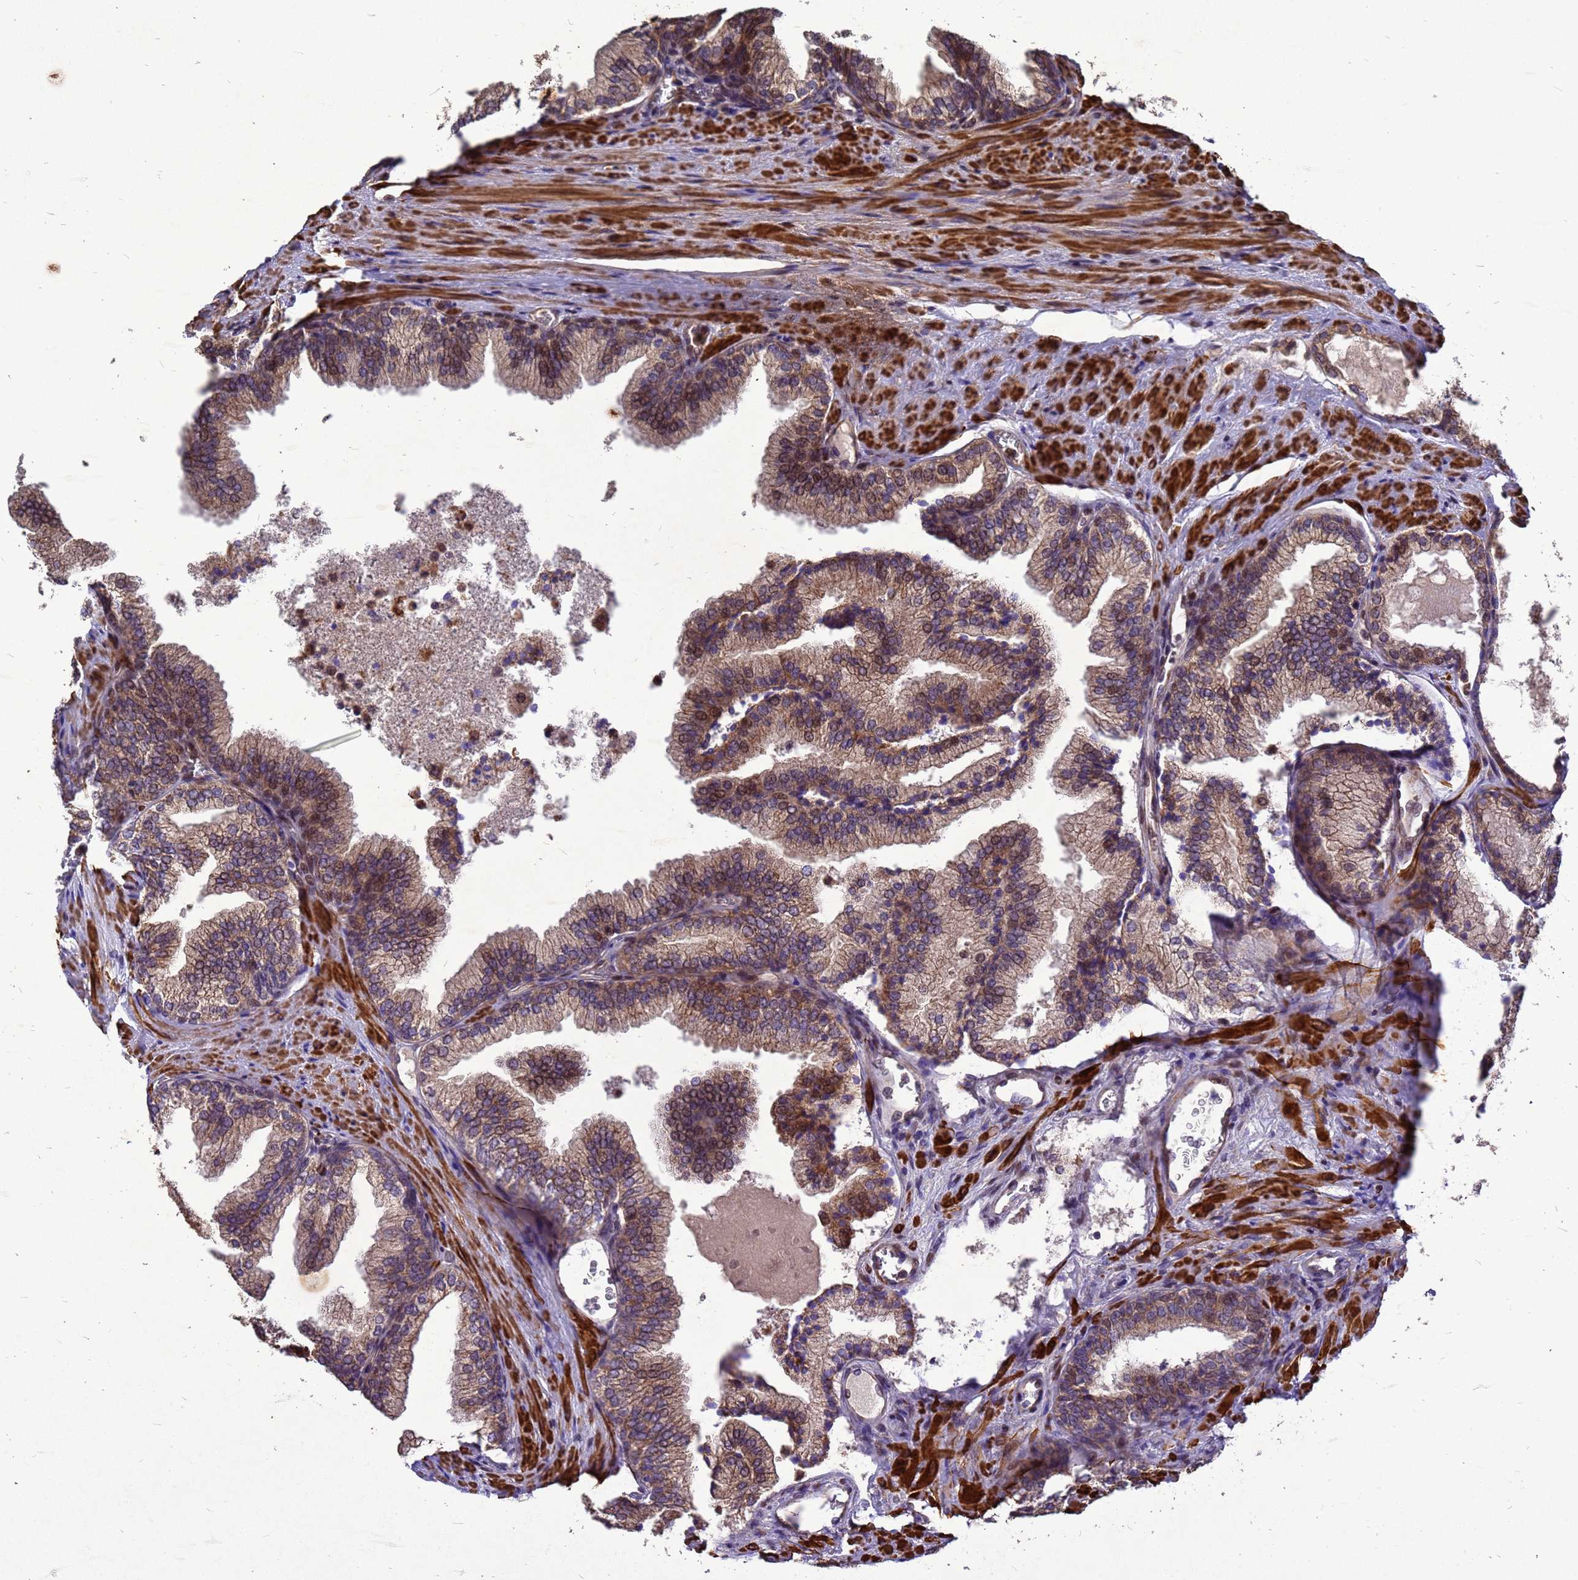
{"staining": {"intensity": "moderate", "quantity": "25%-75%", "location": "cytoplasmic/membranous,nuclear"}, "tissue": "prostate", "cell_type": "Glandular cells", "image_type": "normal", "snomed": [{"axis": "morphology", "description": "Normal tissue, NOS"}, {"axis": "topography", "description": "Prostate"}], "caption": "Protein staining reveals moderate cytoplasmic/membranous,nuclear staining in approximately 25%-75% of glandular cells in benign prostate.", "gene": "RSPRY1", "patient": {"sex": "male", "age": 76}}